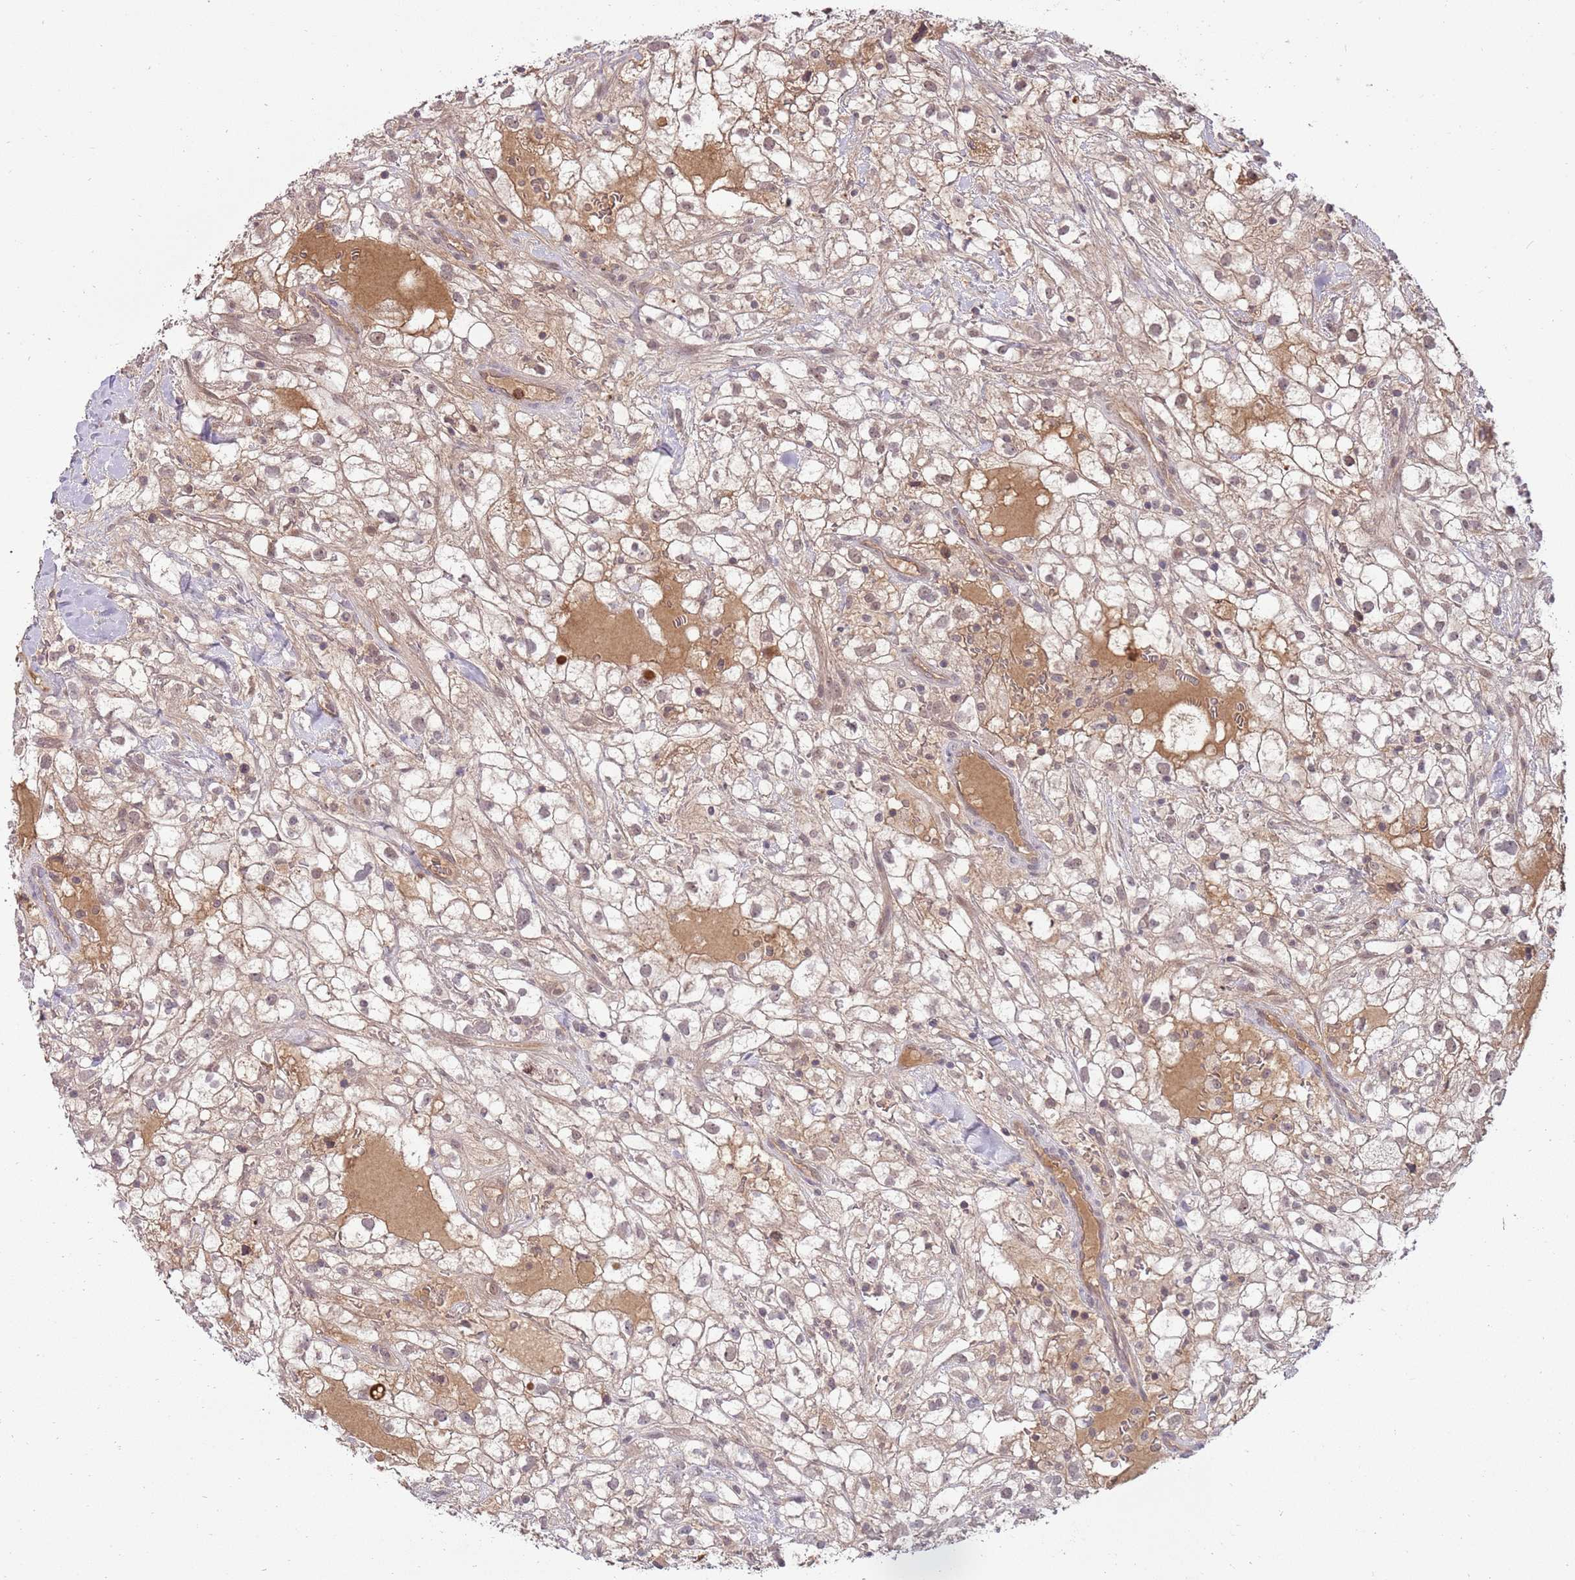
{"staining": {"intensity": "moderate", "quantity": "25%-75%", "location": "cytoplasmic/membranous,nuclear"}, "tissue": "renal cancer", "cell_type": "Tumor cells", "image_type": "cancer", "snomed": [{"axis": "morphology", "description": "Adenocarcinoma, NOS"}, {"axis": "topography", "description": "Kidney"}], "caption": "Brown immunohistochemical staining in renal cancer (adenocarcinoma) demonstrates moderate cytoplasmic/membranous and nuclear staining in approximately 25%-75% of tumor cells. Using DAB (3,3'-diaminobenzidine) (brown) and hematoxylin (blue) stains, captured at high magnification using brightfield microscopy.", "gene": "NBPF6", "patient": {"sex": "male", "age": 59}}